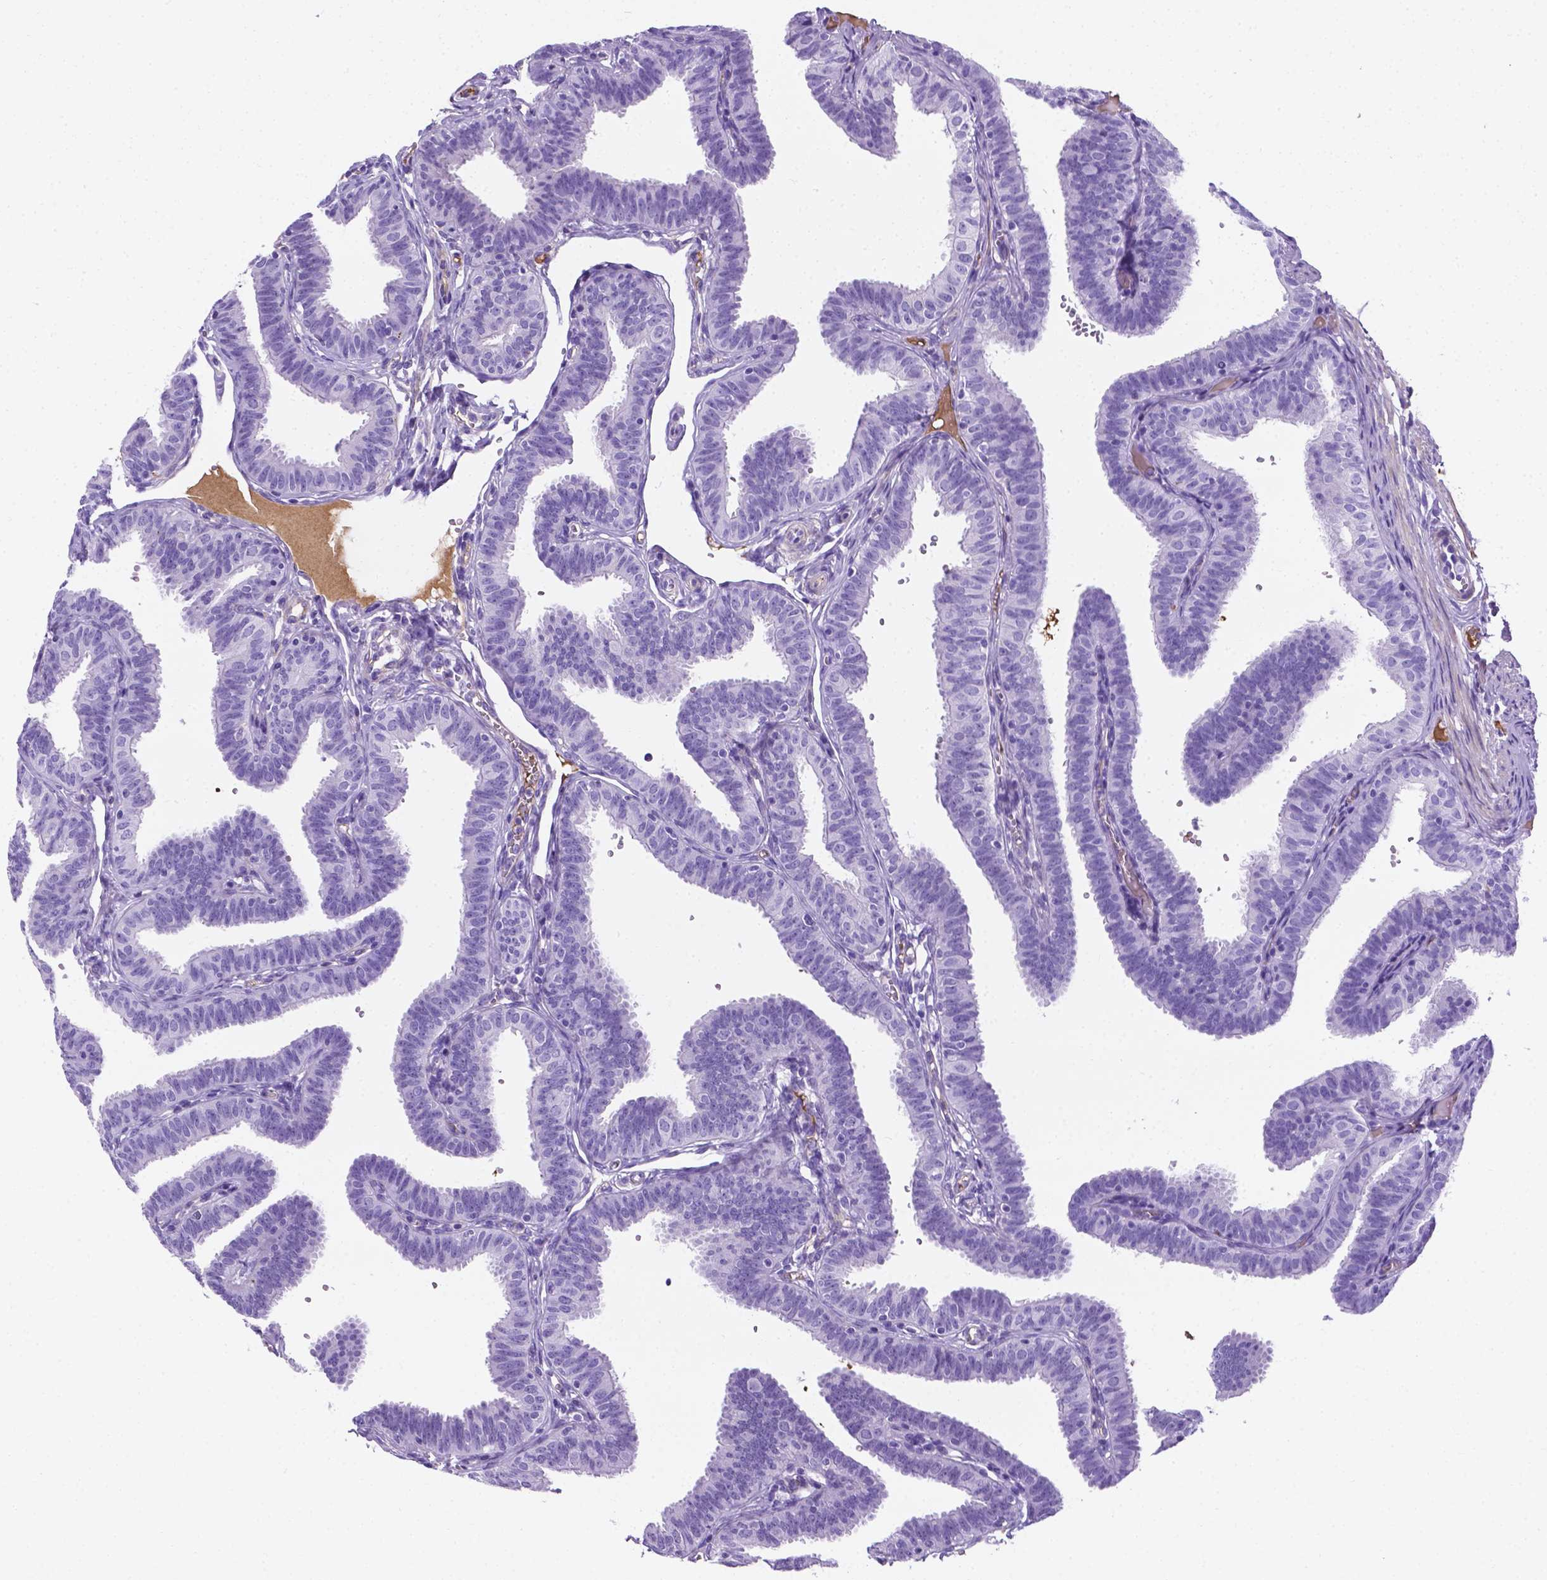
{"staining": {"intensity": "weak", "quantity": "<25%", "location": "cytoplasmic/membranous"}, "tissue": "fallopian tube", "cell_type": "Glandular cells", "image_type": "normal", "snomed": [{"axis": "morphology", "description": "Normal tissue, NOS"}, {"axis": "topography", "description": "Fallopian tube"}], "caption": "Immunohistochemistry of normal fallopian tube exhibits no staining in glandular cells.", "gene": "APOE", "patient": {"sex": "female", "age": 25}}